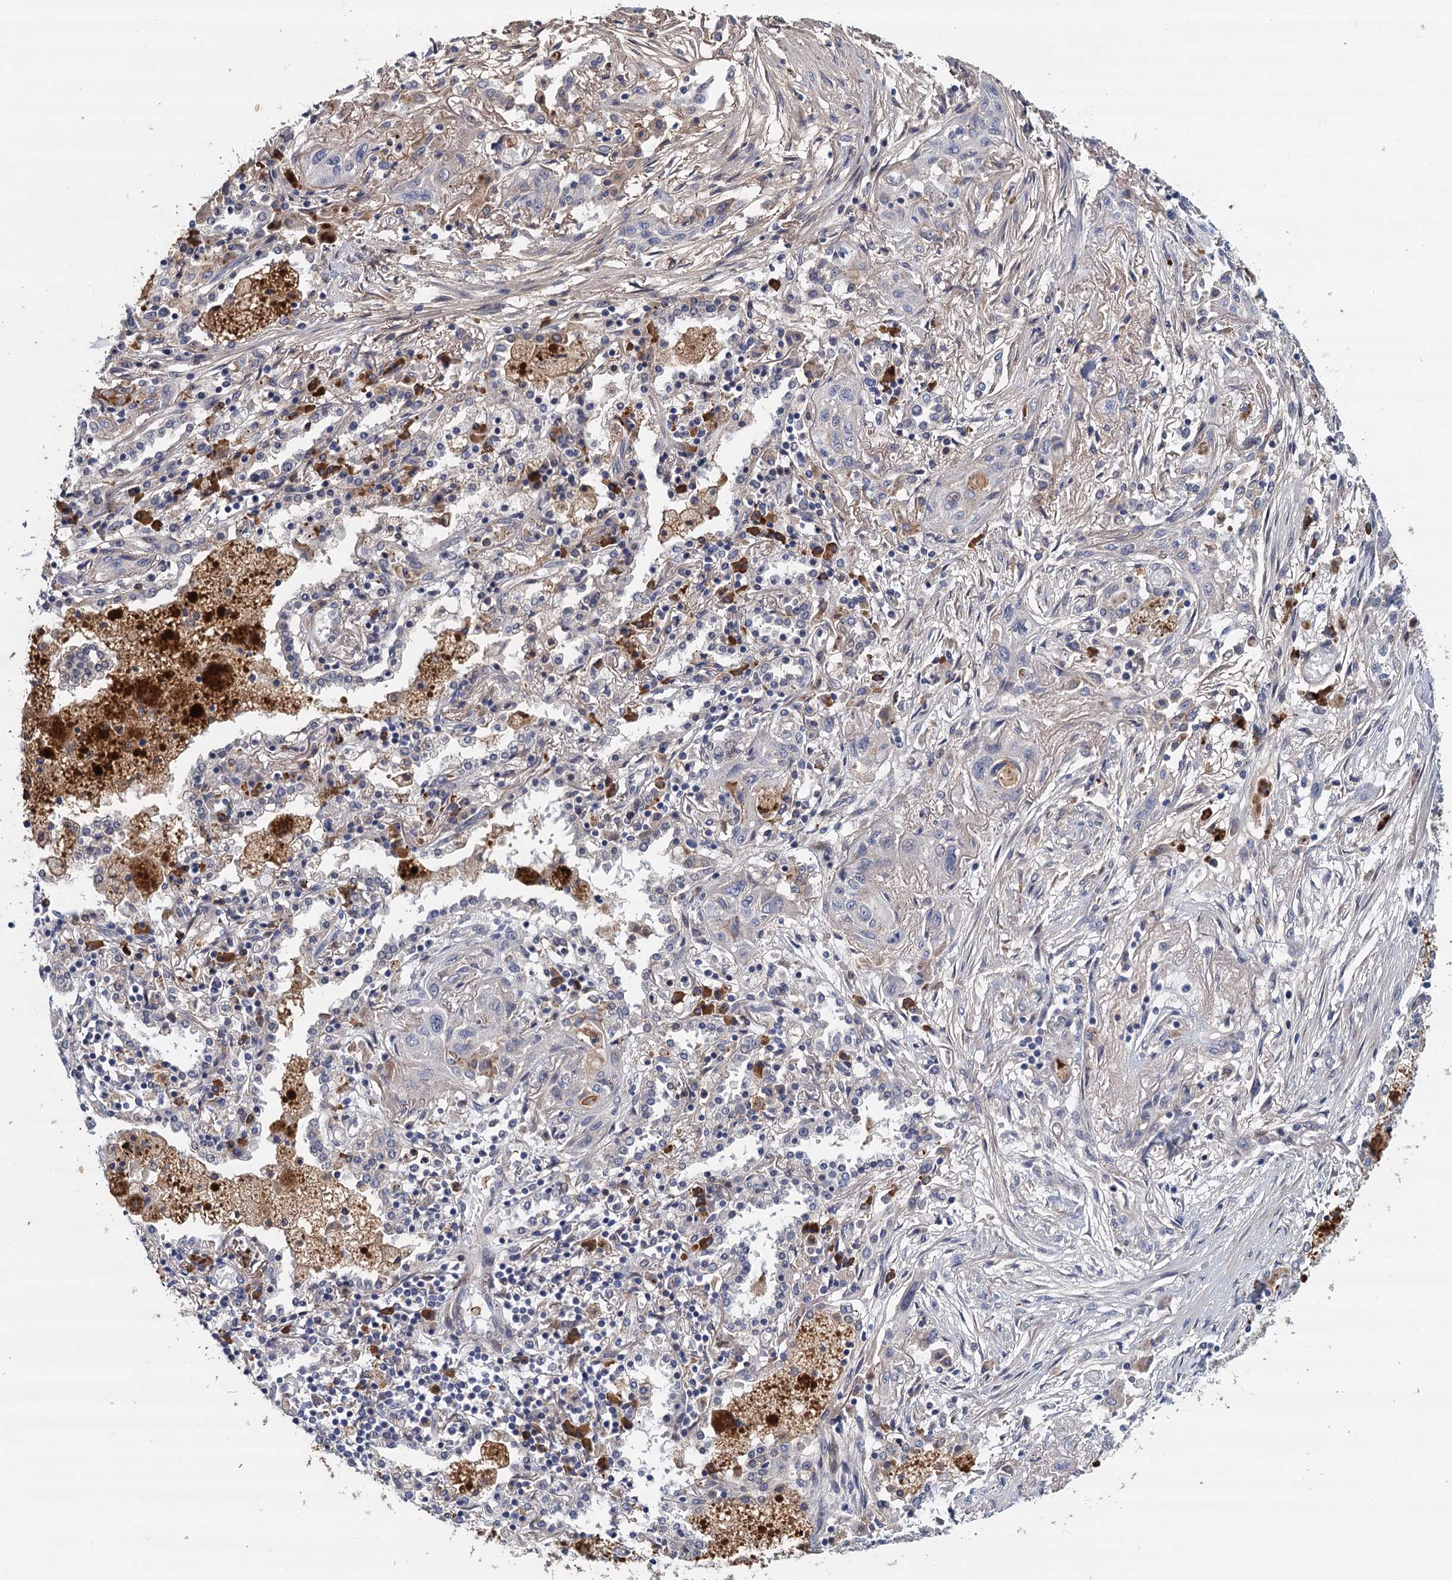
{"staining": {"intensity": "negative", "quantity": "none", "location": "none"}, "tissue": "lung cancer", "cell_type": "Tumor cells", "image_type": "cancer", "snomed": [{"axis": "morphology", "description": "Squamous cell carcinoma, NOS"}, {"axis": "topography", "description": "Lung"}], "caption": "Photomicrograph shows no protein staining in tumor cells of lung cancer tissue.", "gene": "TPCN1", "patient": {"sex": "female", "age": 47}}